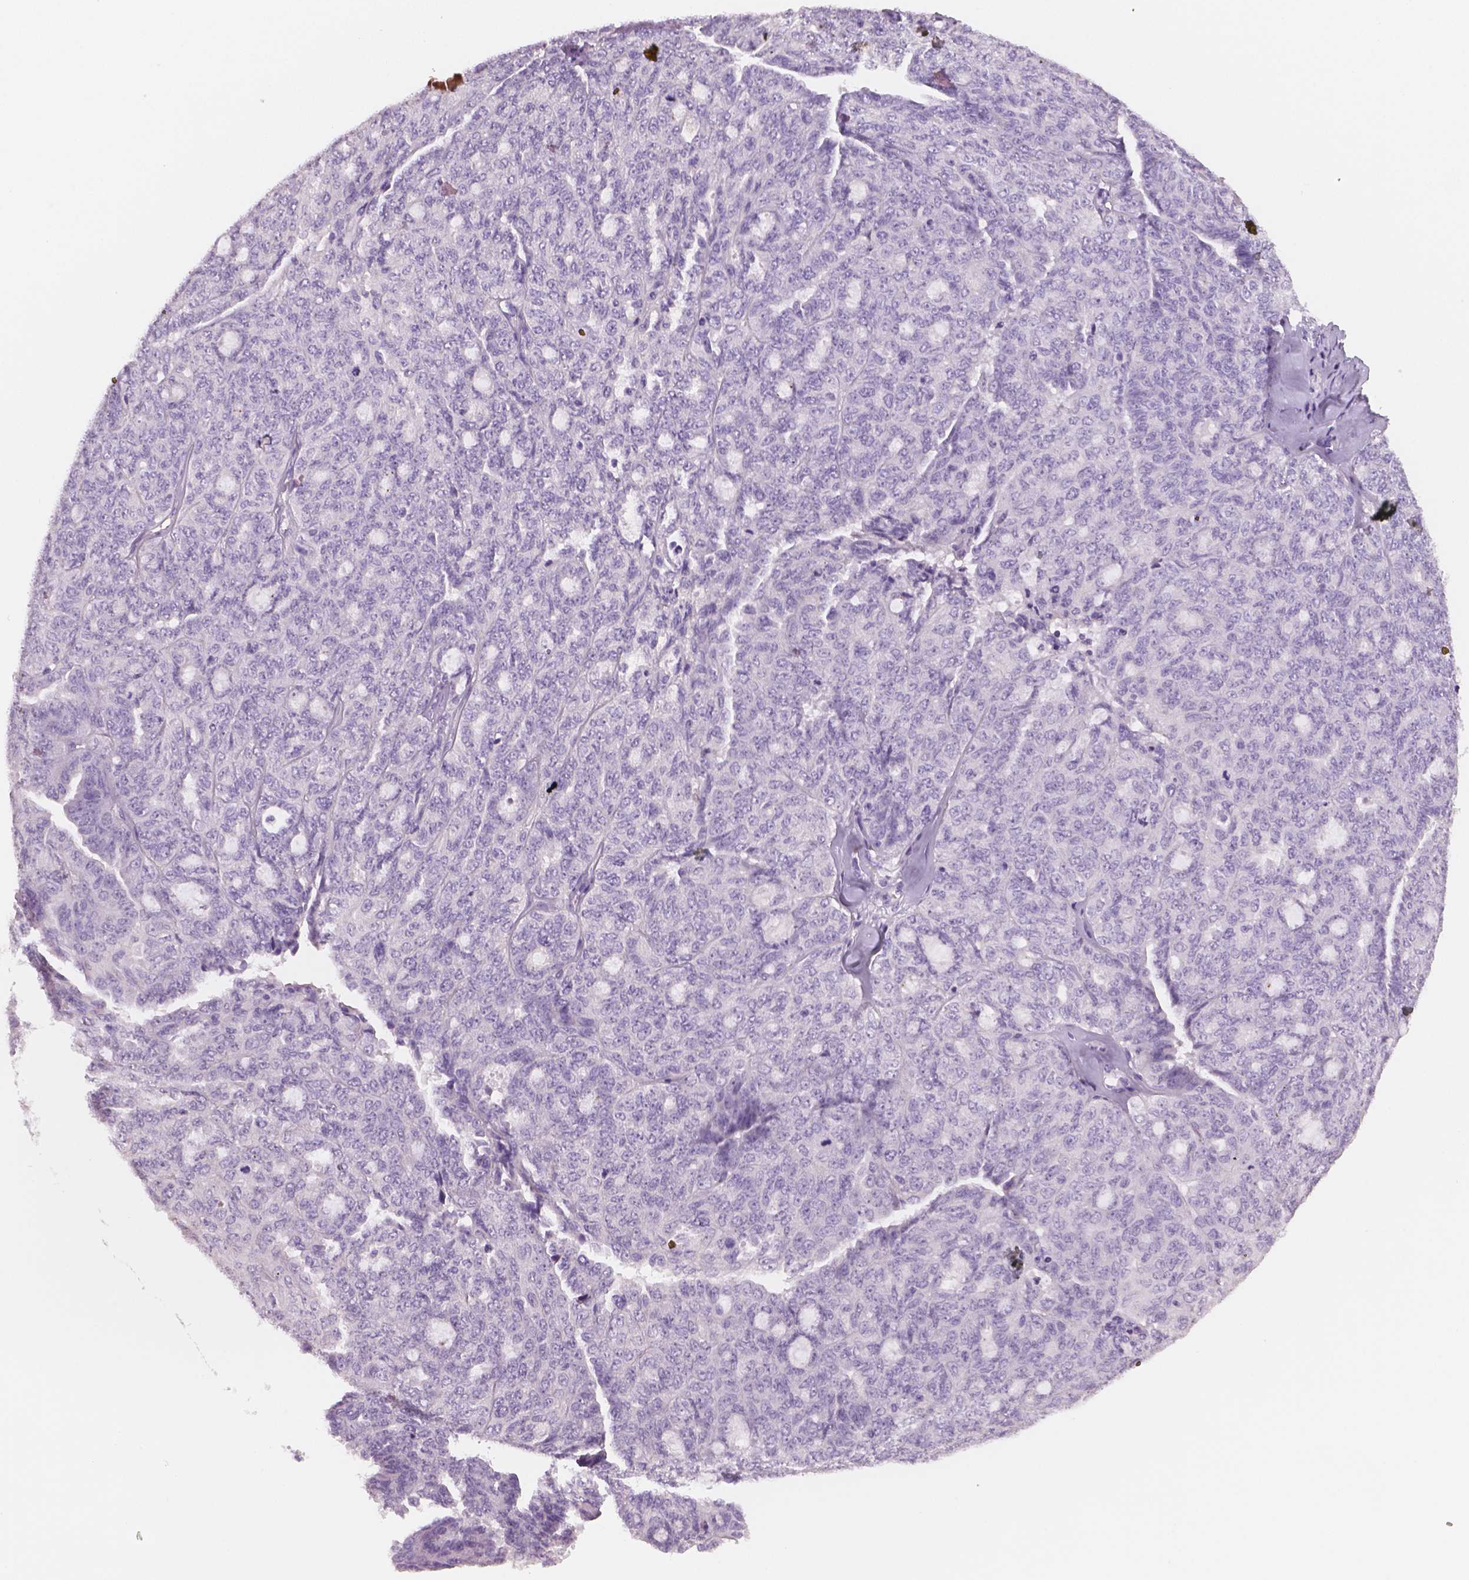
{"staining": {"intensity": "negative", "quantity": "none", "location": "none"}, "tissue": "ovarian cancer", "cell_type": "Tumor cells", "image_type": "cancer", "snomed": [{"axis": "morphology", "description": "Cystadenocarcinoma, serous, NOS"}, {"axis": "topography", "description": "Ovary"}], "caption": "Tumor cells show no significant protein expression in ovarian cancer.", "gene": "TSPAN7", "patient": {"sex": "female", "age": 71}}